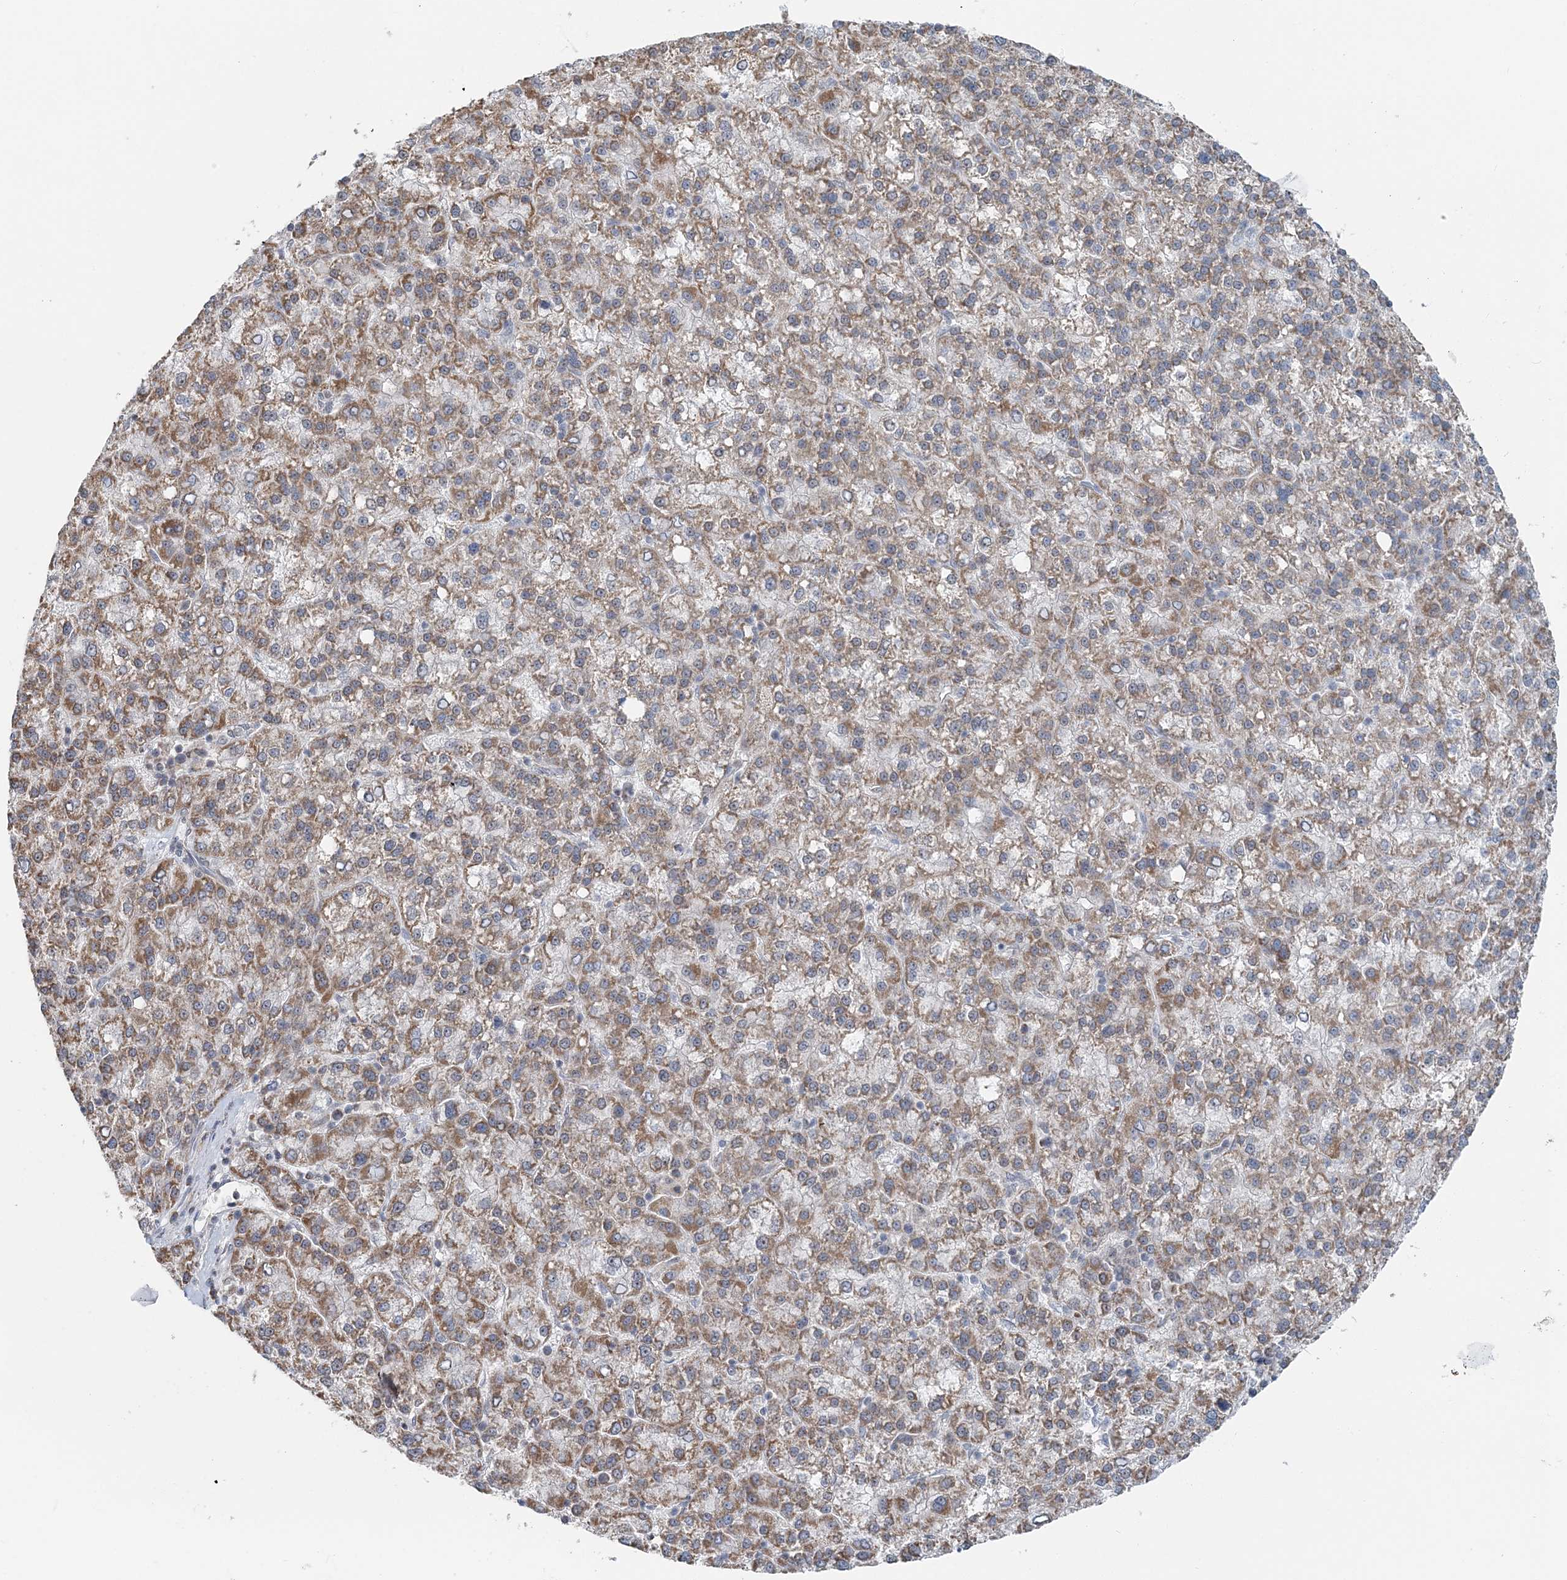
{"staining": {"intensity": "moderate", "quantity": ">75%", "location": "cytoplasmic/membranous"}, "tissue": "liver cancer", "cell_type": "Tumor cells", "image_type": "cancer", "snomed": [{"axis": "morphology", "description": "Carcinoma, Hepatocellular, NOS"}, {"axis": "topography", "description": "Liver"}], "caption": "IHC micrograph of neoplastic tissue: liver cancer stained using immunohistochemistry (IHC) shows medium levels of moderate protein expression localized specifically in the cytoplasmic/membranous of tumor cells, appearing as a cytoplasmic/membranous brown color.", "gene": "RNF150", "patient": {"sex": "female", "age": 58}}